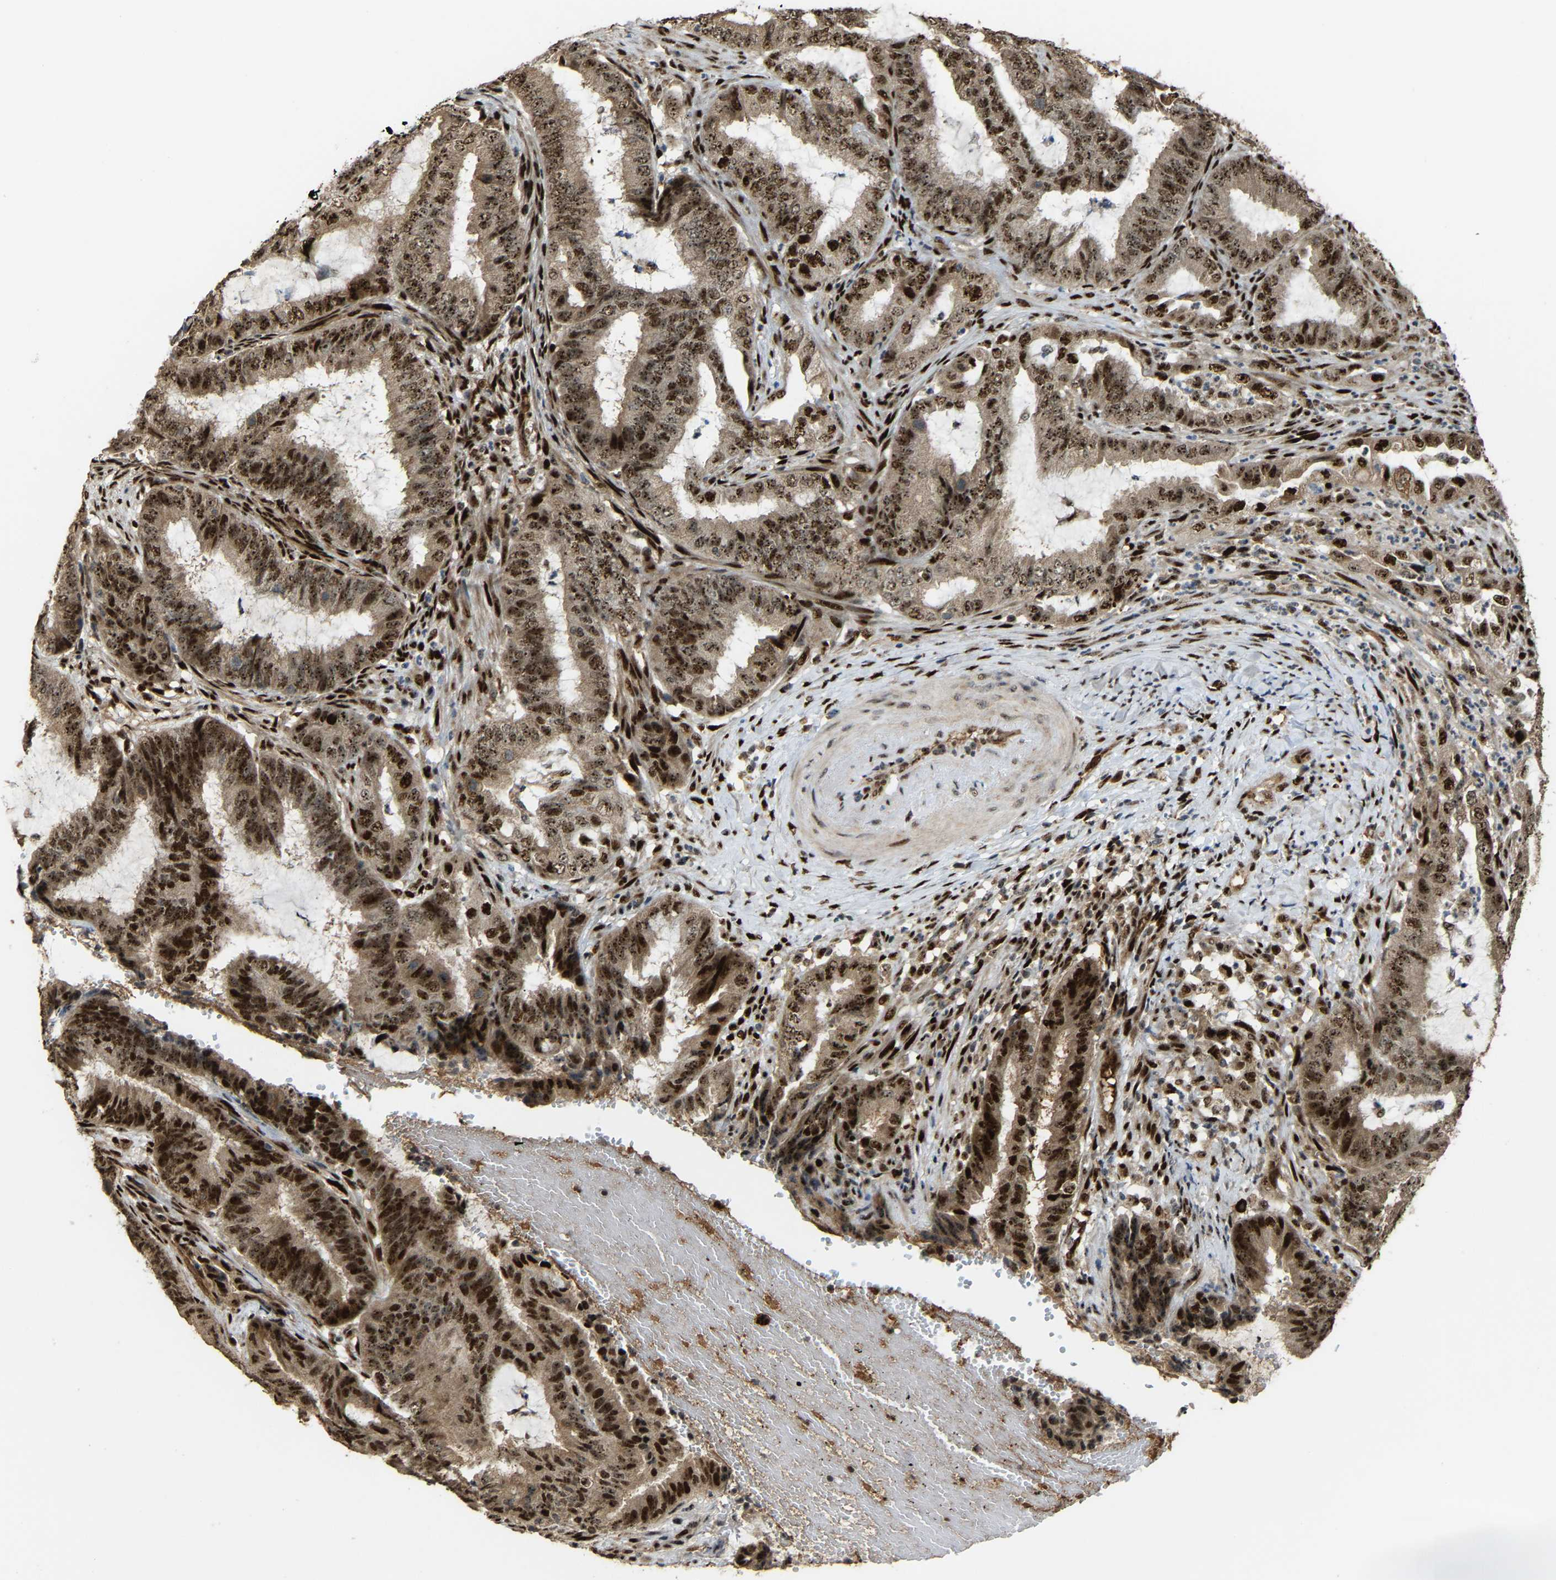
{"staining": {"intensity": "strong", "quantity": ">75%", "location": "cytoplasmic/membranous,nuclear"}, "tissue": "endometrial cancer", "cell_type": "Tumor cells", "image_type": "cancer", "snomed": [{"axis": "morphology", "description": "Adenocarcinoma, NOS"}, {"axis": "topography", "description": "Endometrium"}], "caption": "Adenocarcinoma (endometrial) tissue exhibits strong cytoplasmic/membranous and nuclear staining in approximately >75% of tumor cells, visualized by immunohistochemistry.", "gene": "ZNF687", "patient": {"sex": "female", "age": 51}}